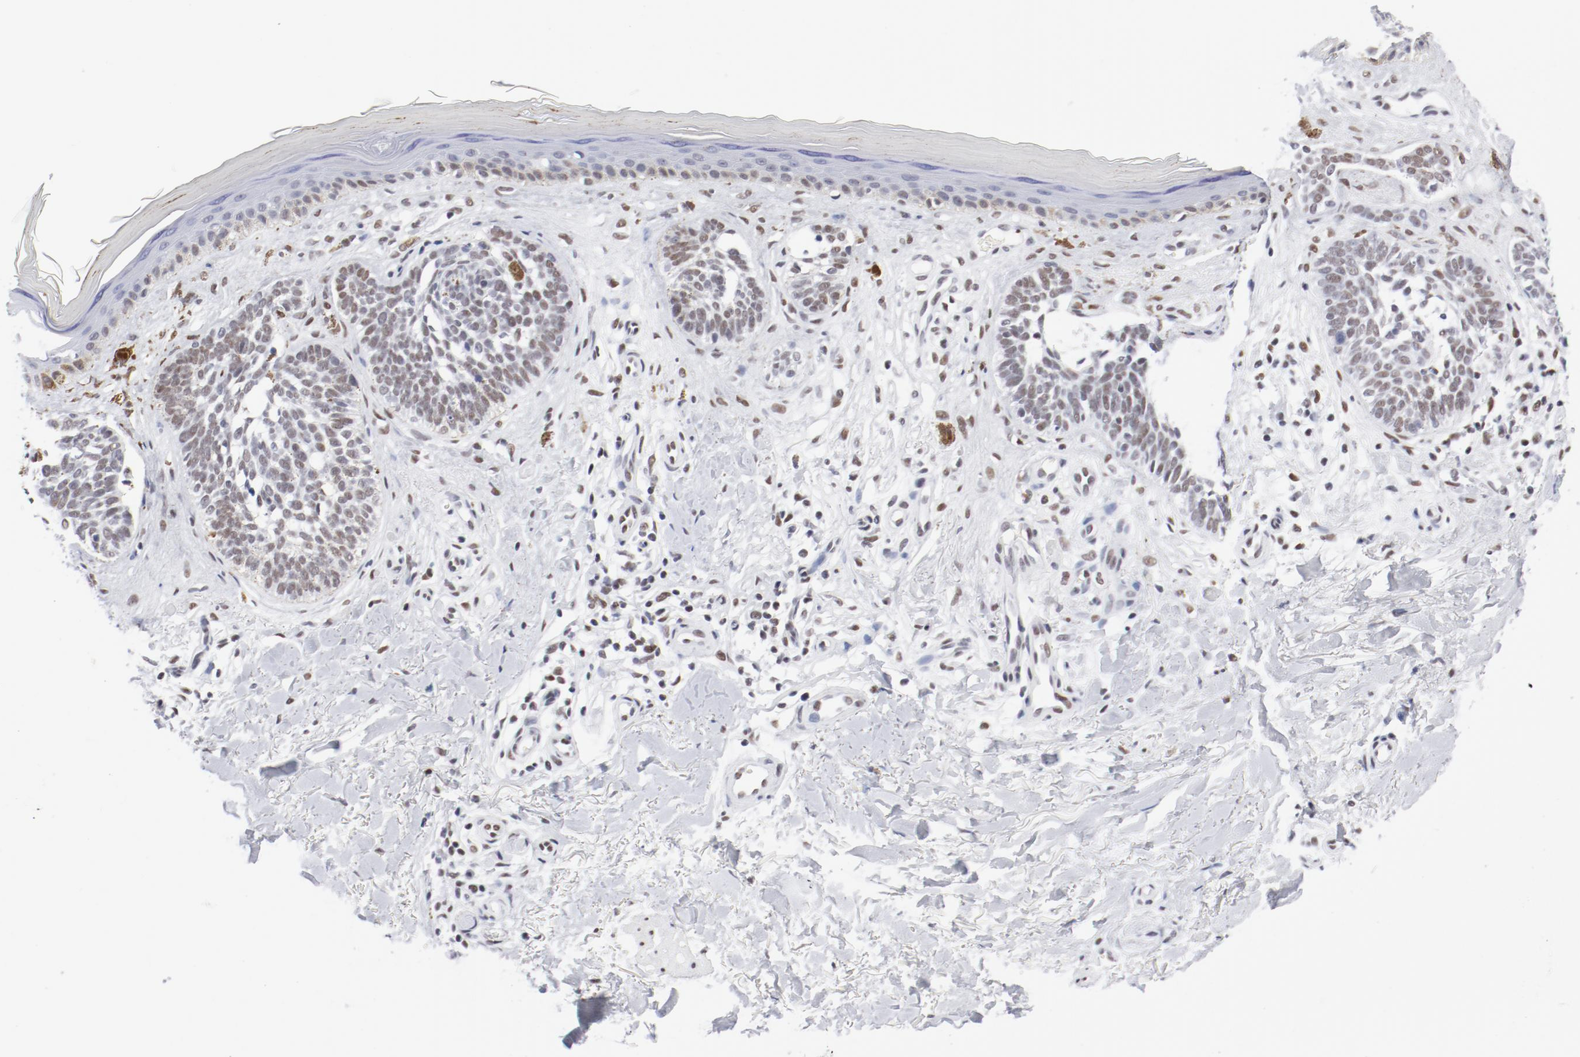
{"staining": {"intensity": "weak", "quantity": "<25%", "location": "nuclear"}, "tissue": "skin cancer", "cell_type": "Tumor cells", "image_type": "cancer", "snomed": [{"axis": "morphology", "description": "Normal tissue, NOS"}, {"axis": "morphology", "description": "Basal cell carcinoma"}, {"axis": "topography", "description": "Skin"}], "caption": "This histopathology image is of basal cell carcinoma (skin) stained with immunohistochemistry to label a protein in brown with the nuclei are counter-stained blue. There is no expression in tumor cells.", "gene": "ATF2", "patient": {"sex": "female", "age": 58}}